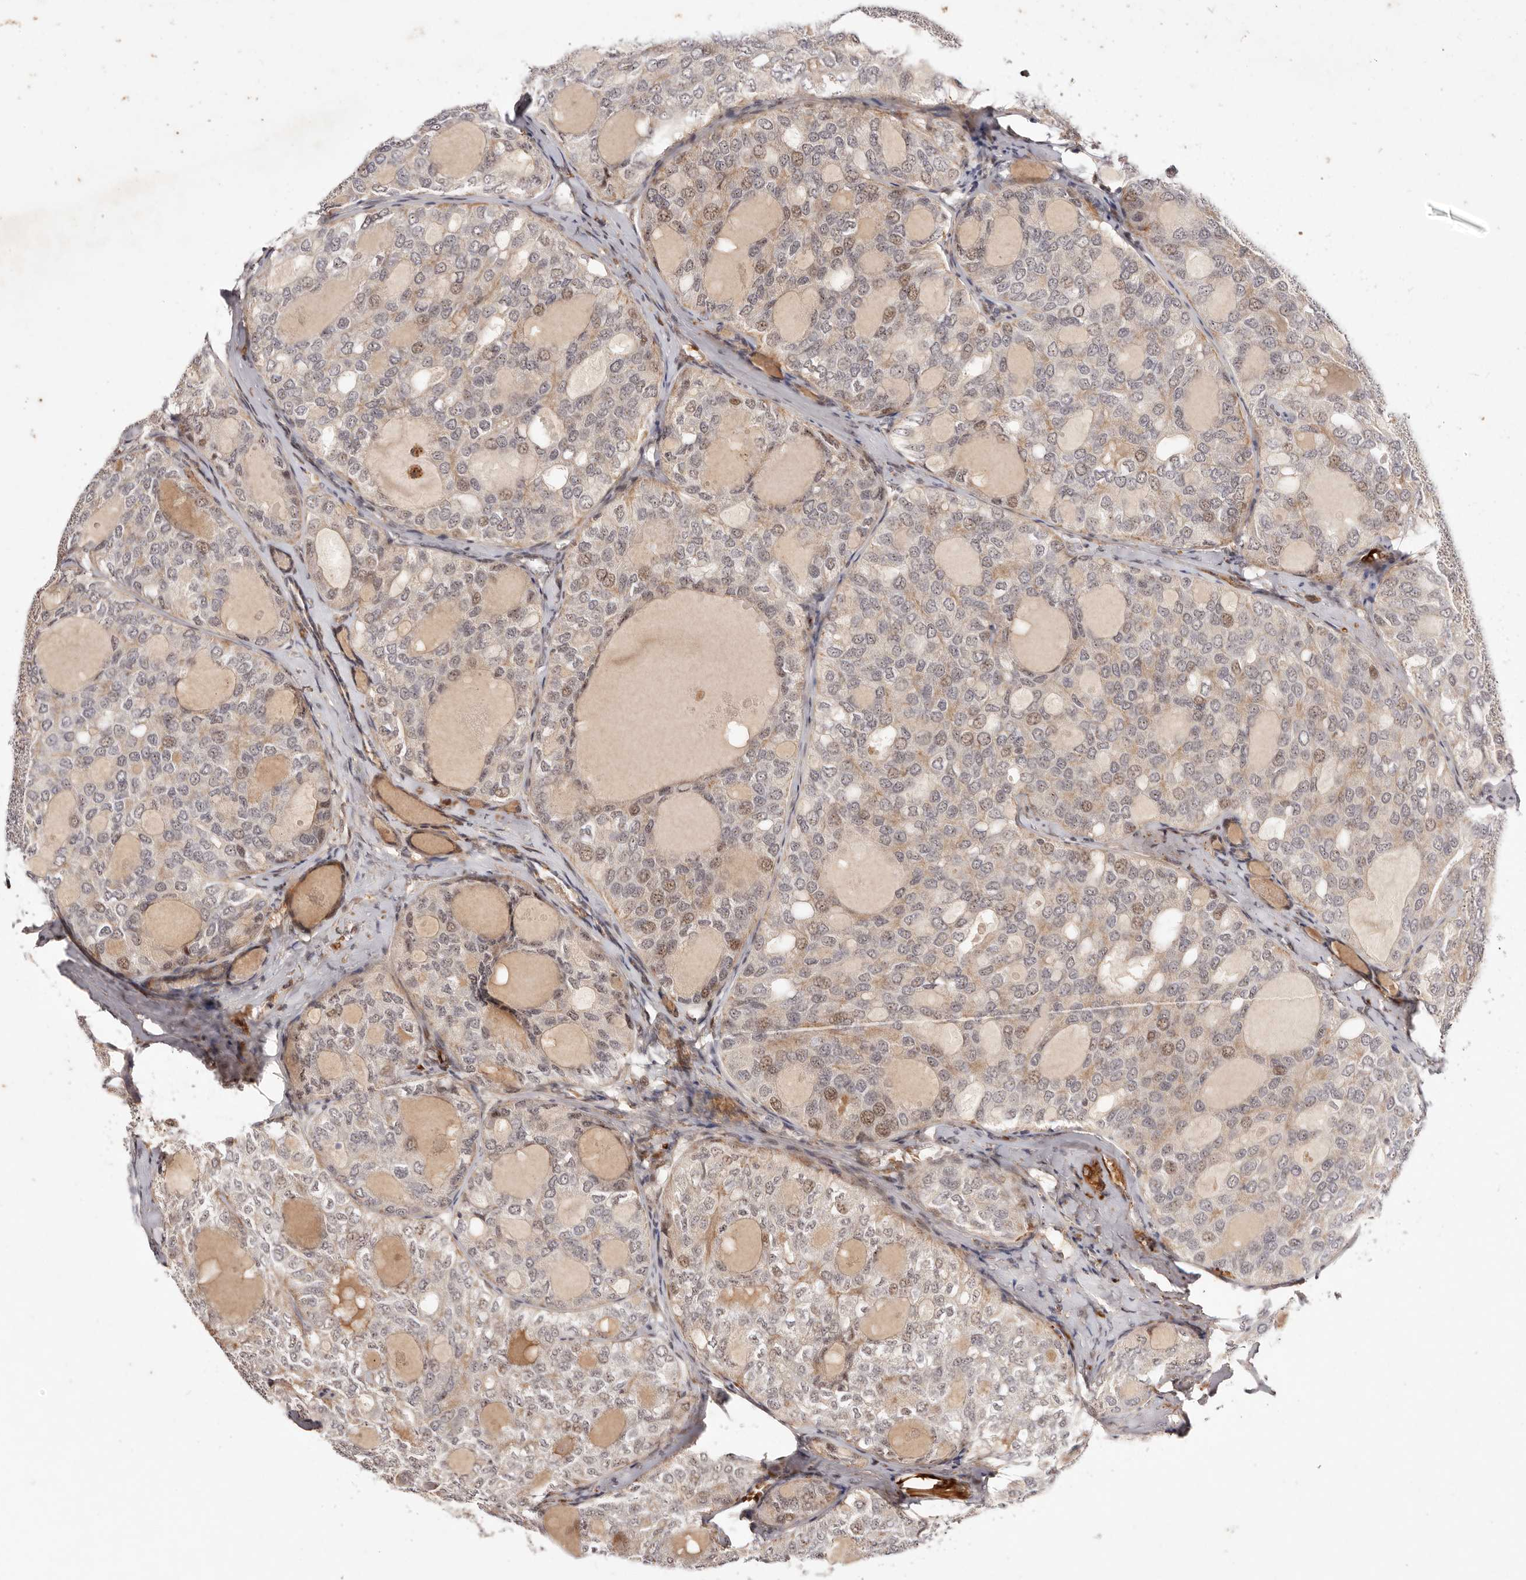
{"staining": {"intensity": "moderate", "quantity": "<25%", "location": "nuclear"}, "tissue": "thyroid cancer", "cell_type": "Tumor cells", "image_type": "cancer", "snomed": [{"axis": "morphology", "description": "Follicular adenoma carcinoma, NOS"}, {"axis": "topography", "description": "Thyroid gland"}], "caption": "There is low levels of moderate nuclear staining in tumor cells of thyroid cancer, as demonstrated by immunohistochemical staining (brown color).", "gene": "WRN", "patient": {"sex": "male", "age": 75}}